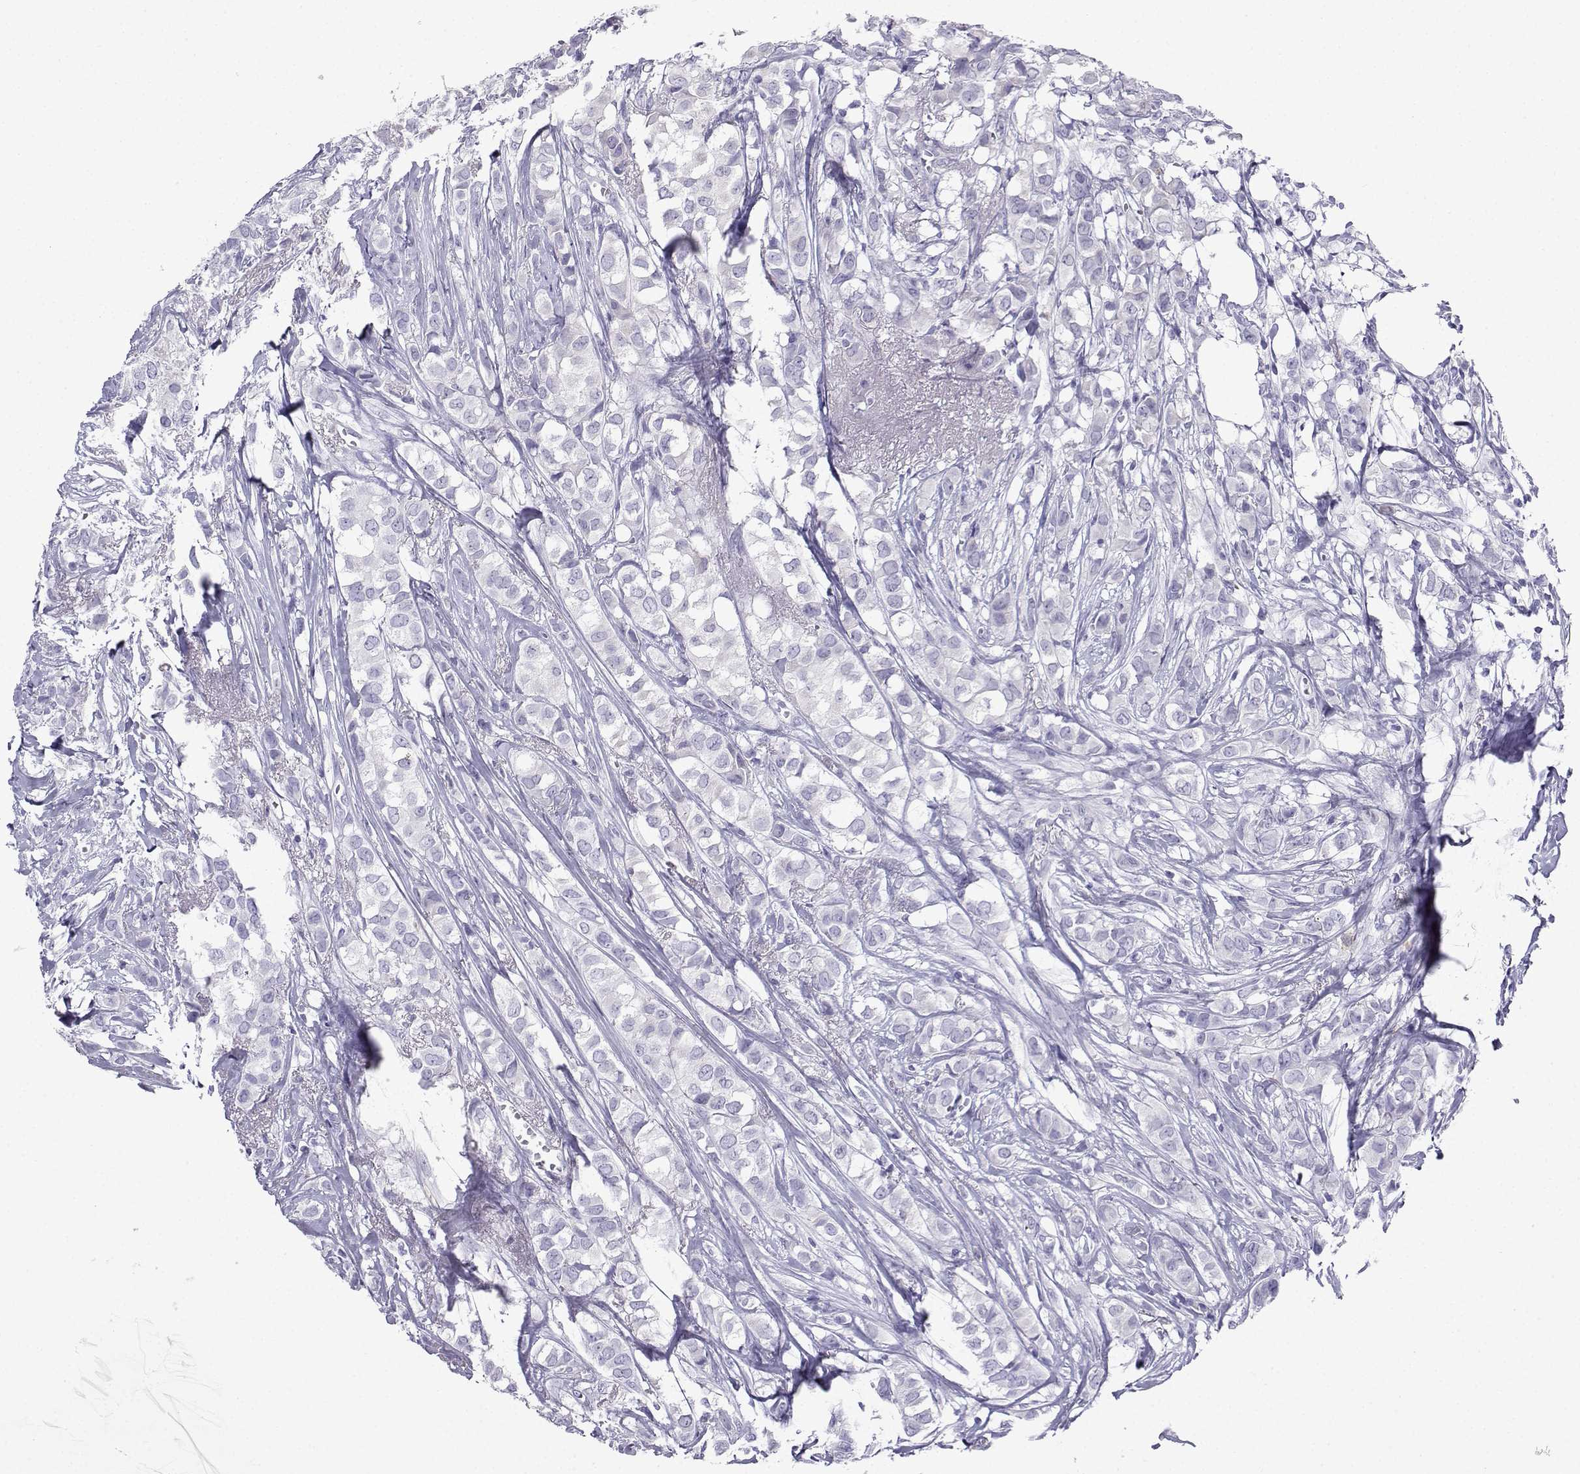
{"staining": {"intensity": "negative", "quantity": "none", "location": "none"}, "tissue": "breast cancer", "cell_type": "Tumor cells", "image_type": "cancer", "snomed": [{"axis": "morphology", "description": "Duct carcinoma"}, {"axis": "topography", "description": "Breast"}], "caption": "An image of invasive ductal carcinoma (breast) stained for a protein reveals no brown staining in tumor cells. (DAB (3,3'-diaminobenzidine) immunohistochemistry (IHC) visualized using brightfield microscopy, high magnification).", "gene": "SLC18A2", "patient": {"sex": "female", "age": 85}}